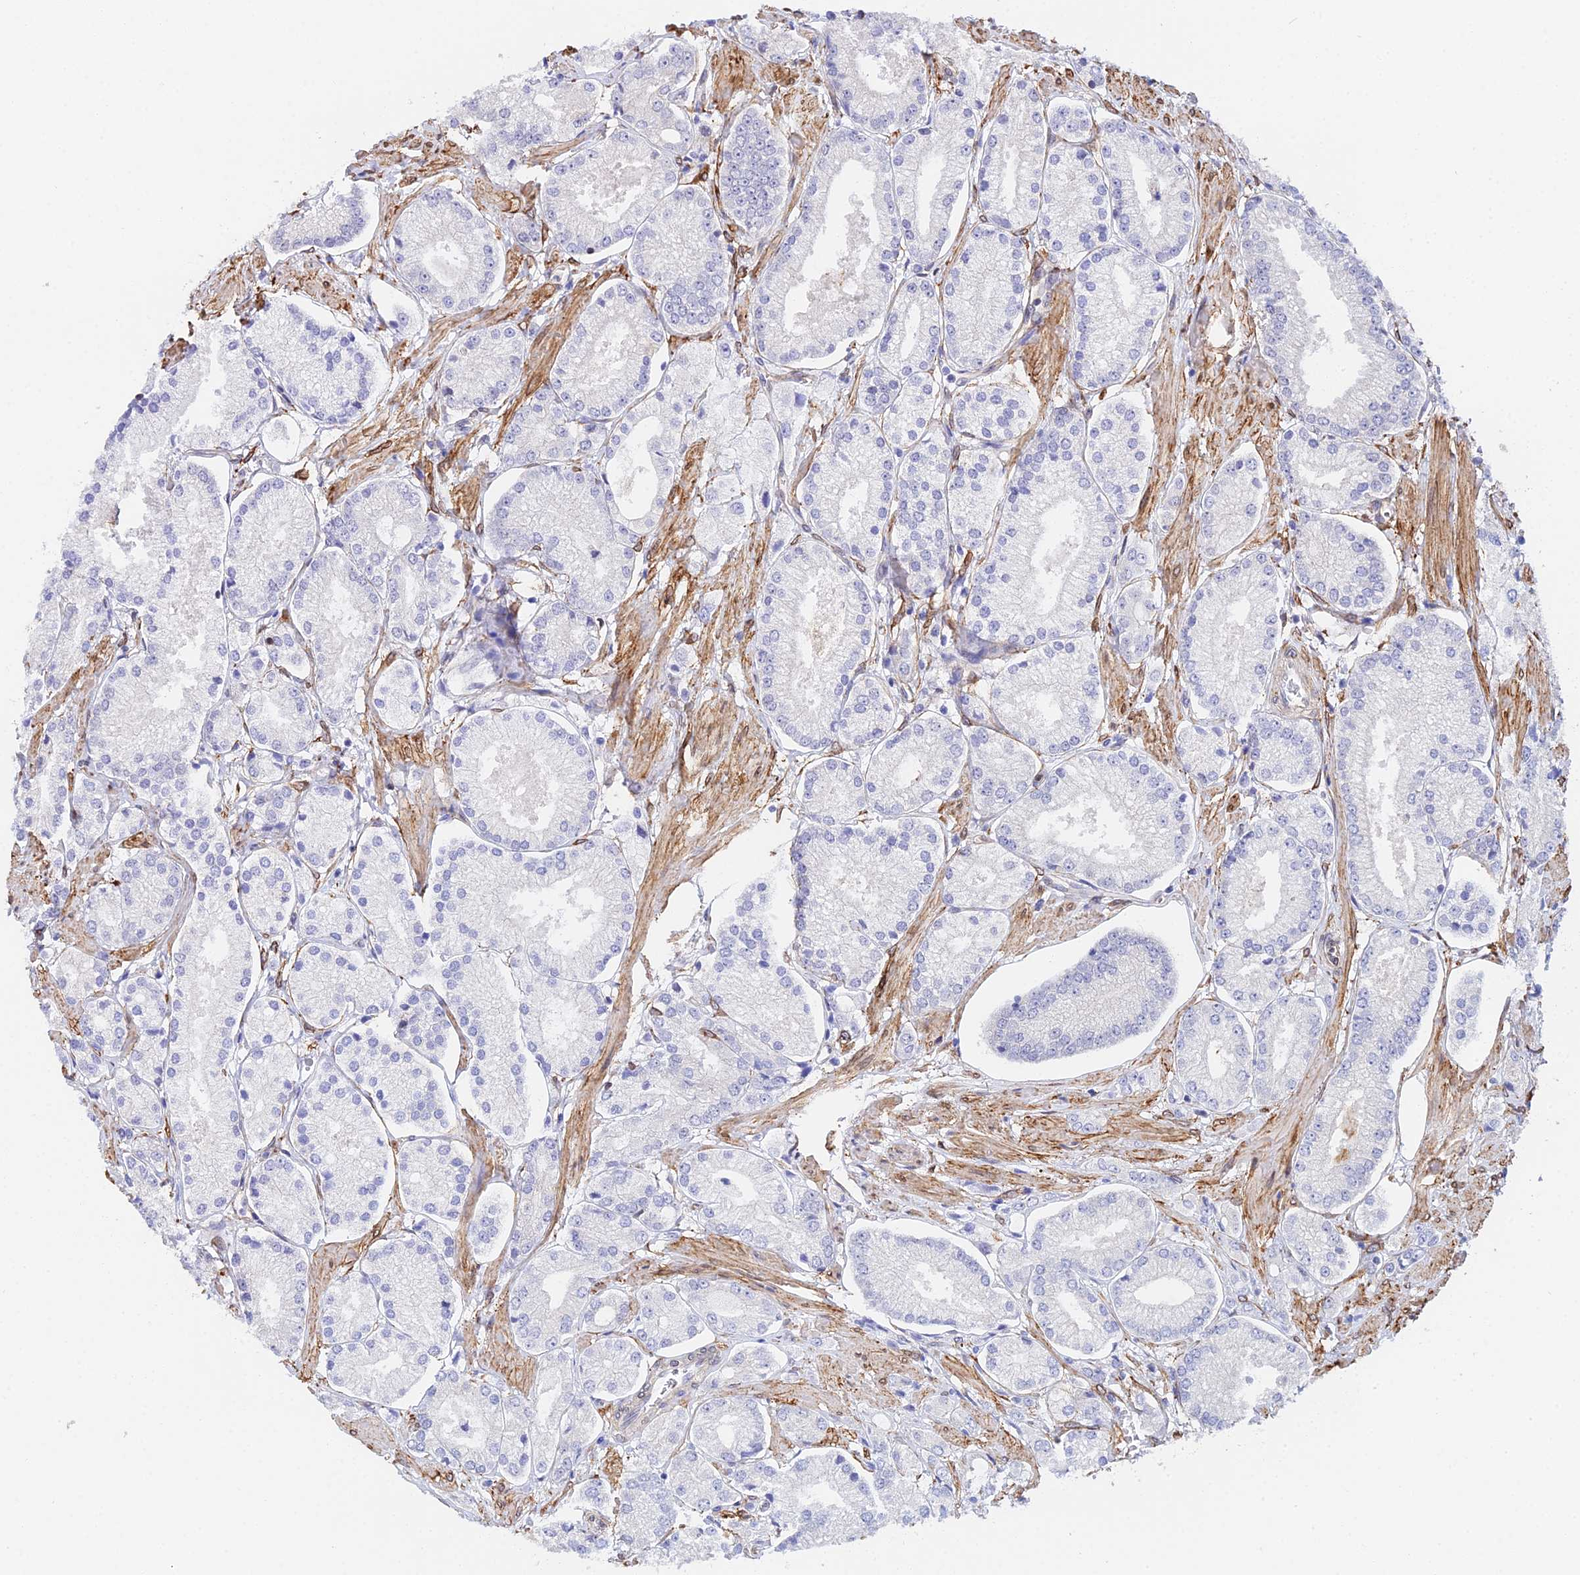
{"staining": {"intensity": "negative", "quantity": "none", "location": "none"}, "tissue": "prostate cancer", "cell_type": "Tumor cells", "image_type": "cancer", "snomed": [{"axis": "morphology", "description": "Adenocarcinoma, High grade"}, {"axis": "topography", "description": "Prostate and seminal vesicle, NOS"}], "caption": "The photomicrograph exhibits no significant staining in tumor cells of prostate high-grade adenocarcinoma.", "gene": "MXRA7", "patient": {"sex": "male", "age": 64}}